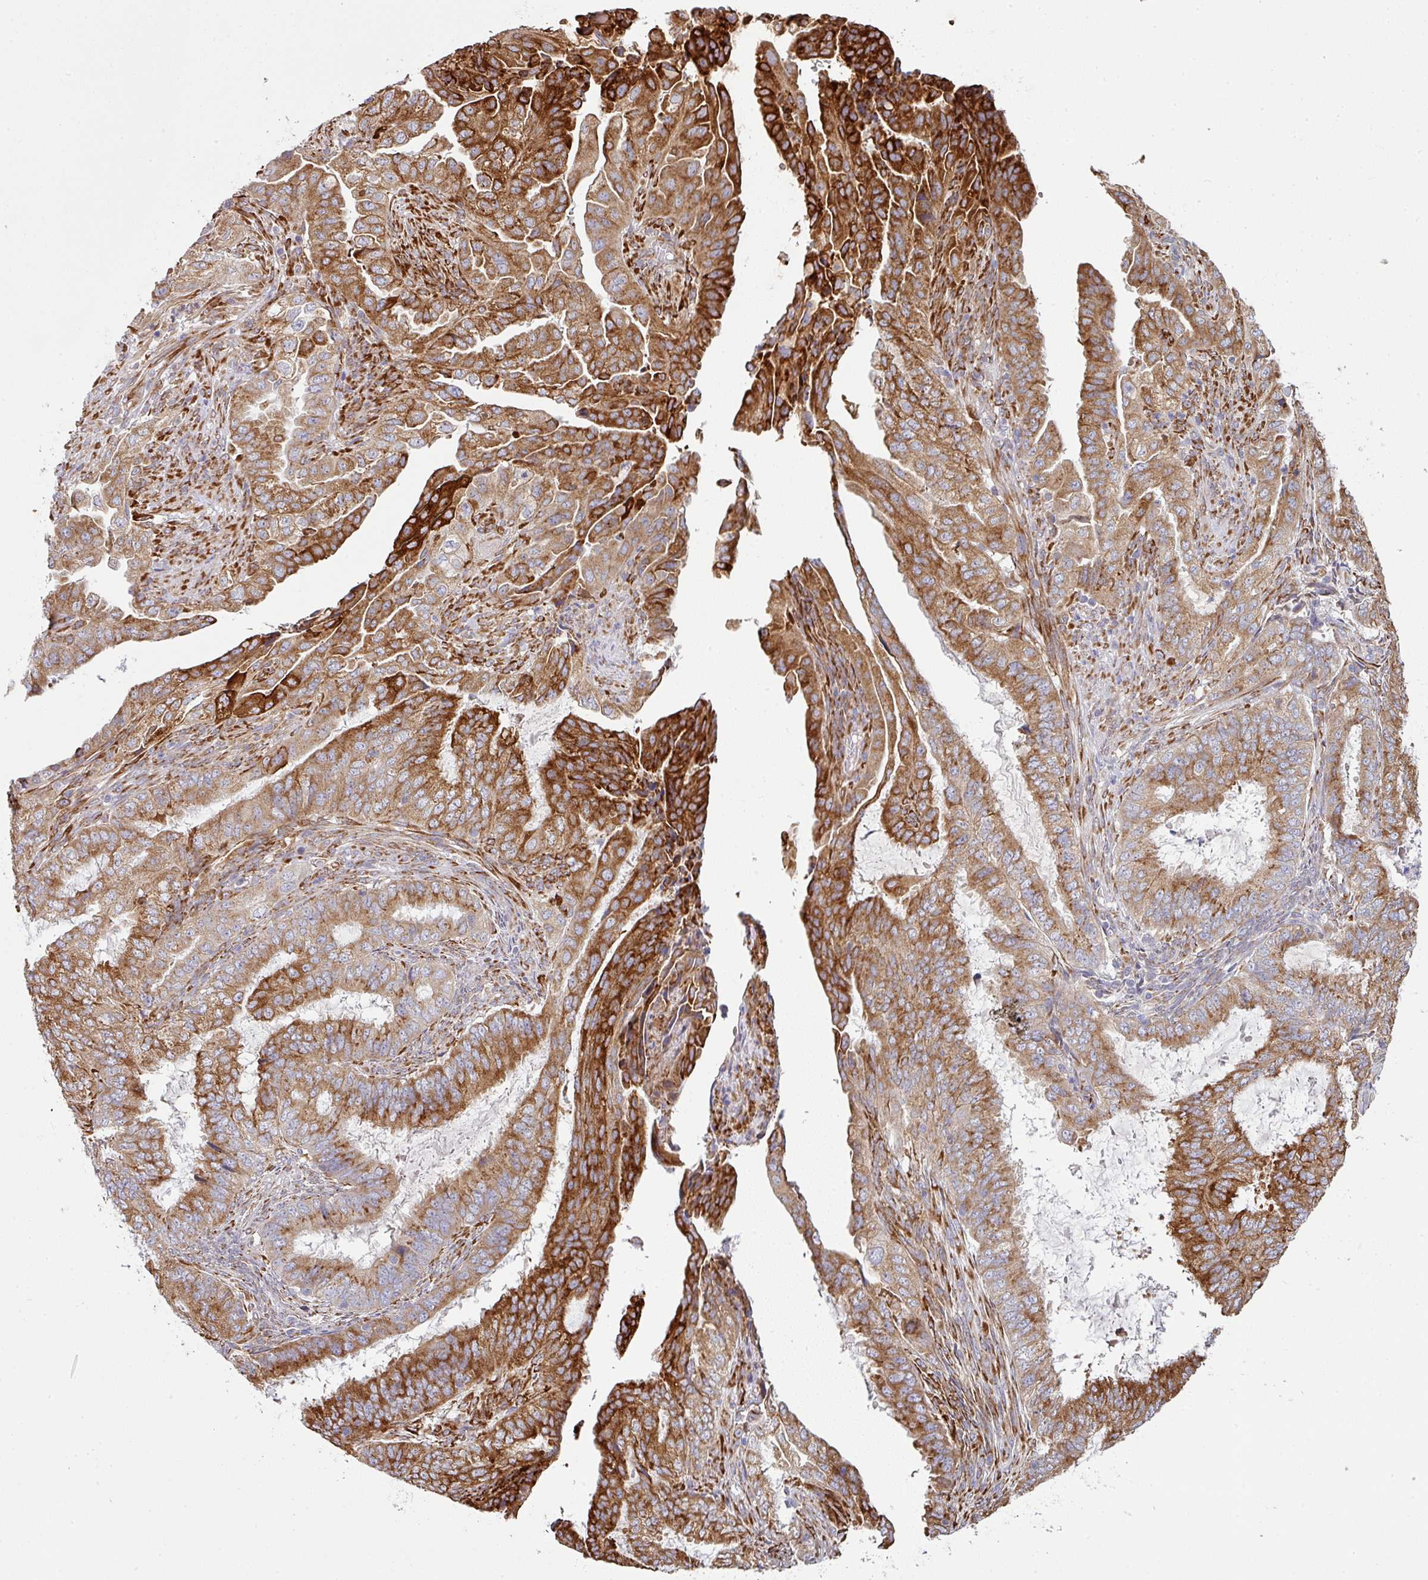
{"staining": {"intensity": "strong", "quantity": ">75%", "location": "cytoplasmic/membranous"}, "tissue": "endometrial cancer", "cell_type": "Tumor cells", "image_type": "cancer", "snomed": [{"axis": "morphology", "description": "Adenocarcinoma, NOS"}, {"axis": "topography", "description": "Endometrium"}], "caption": "Adenocarcinoma (endometrial) stained with a brown dye shows strong cytoplasmic/membranous positive positivity in about >75% of tumor cells.", "gene": "ZNF268", "patient": {"sex": "female", "age": 51}}